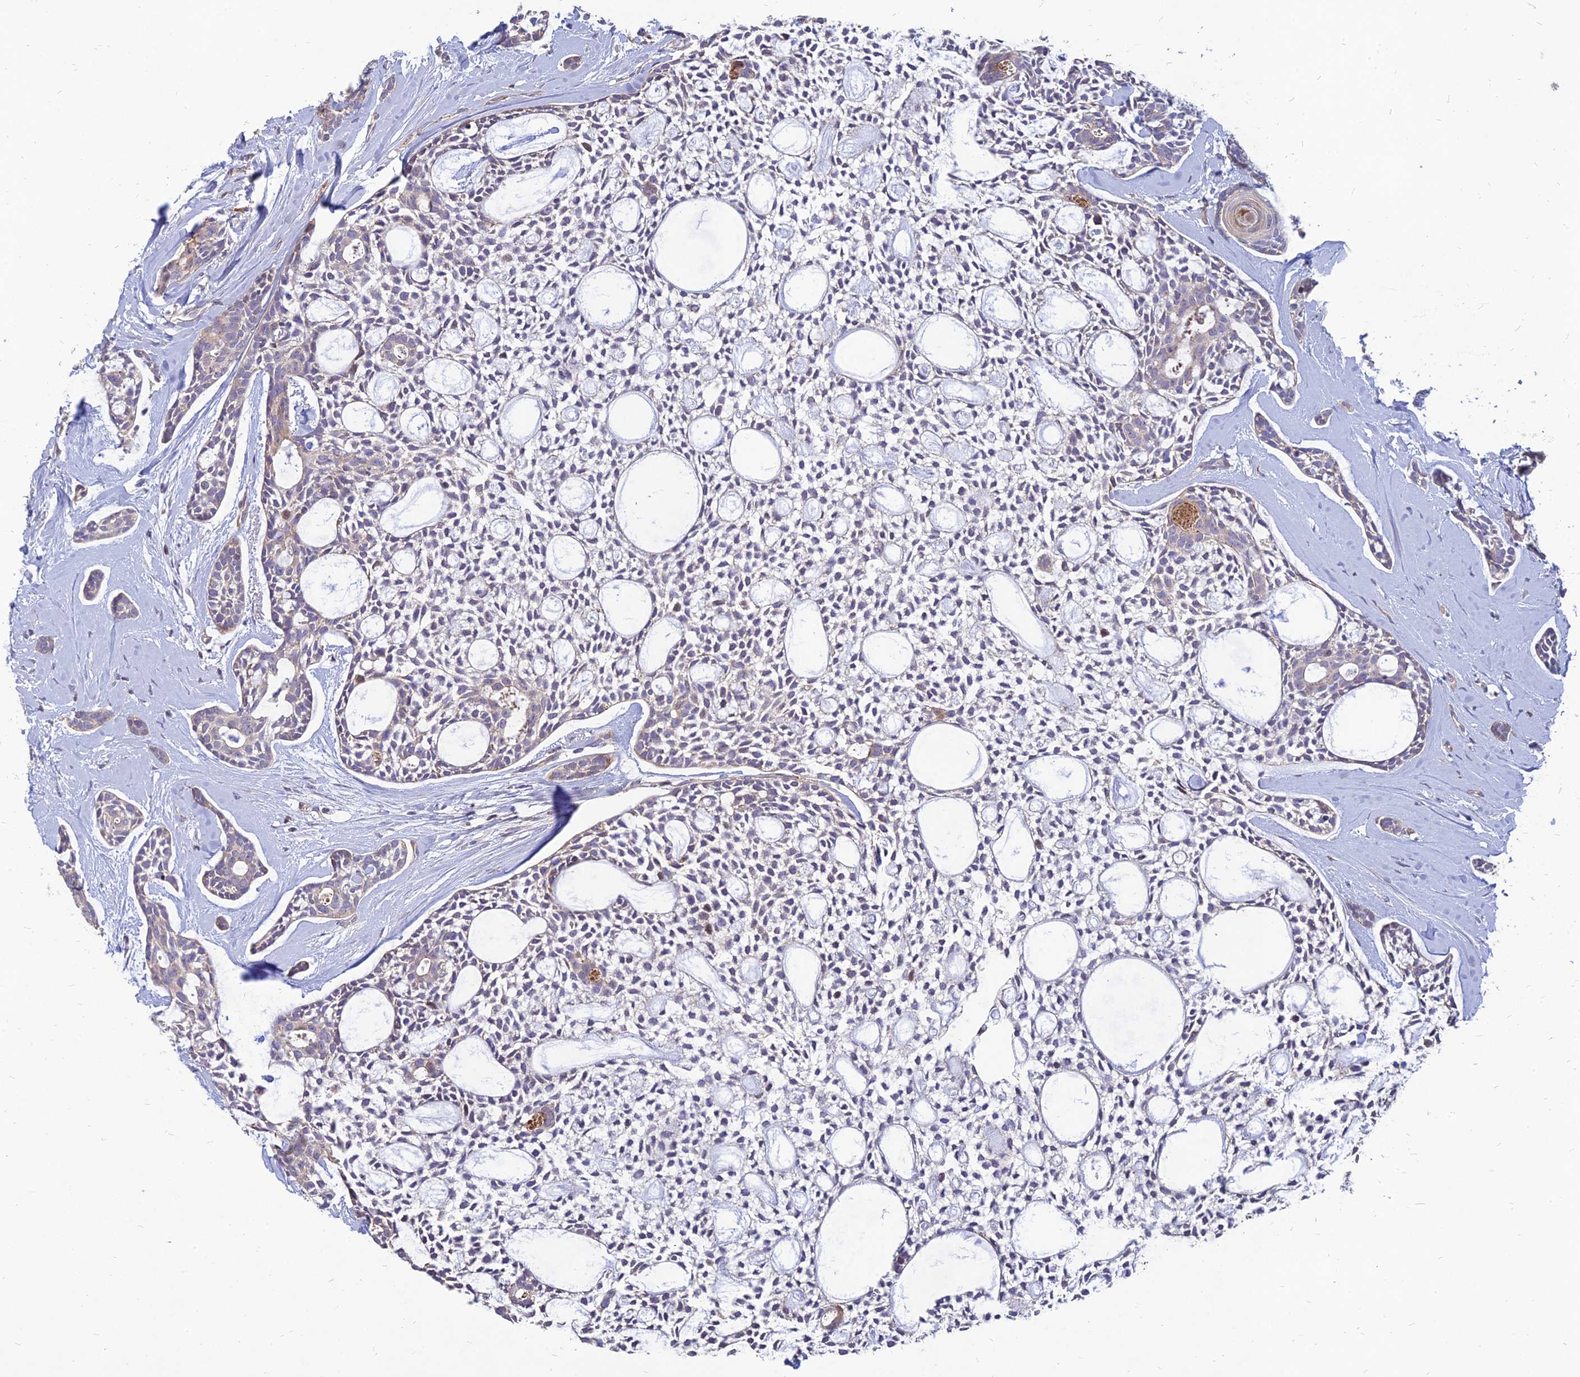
{"staining": {"intensity": "weak", "quantity": "<25%", "location": "cytoplasmic/membranous"}, "tissue": "head and neck cancer", "cell_type": "Tumor cells", "image_type": "cancer", "snomed": [{"axis": "morphology", "description": "Adenocarcinoma, NOS"}, {"axis": "topography", "description": "Subcutis"}, {"axis": "topography", "description": "Head-Neck"}], "caption": "Tumor cells show no significant protein staining in head and neck cancer (adenocarcinoma). (DAB (3,3'-diaminobenzidine) immunohistochemistry (IHC) visualized using brightfield microscopy, high magnification).", "gene": "ST3GAL6", "patient": {"sex": "female", "age": 73}}